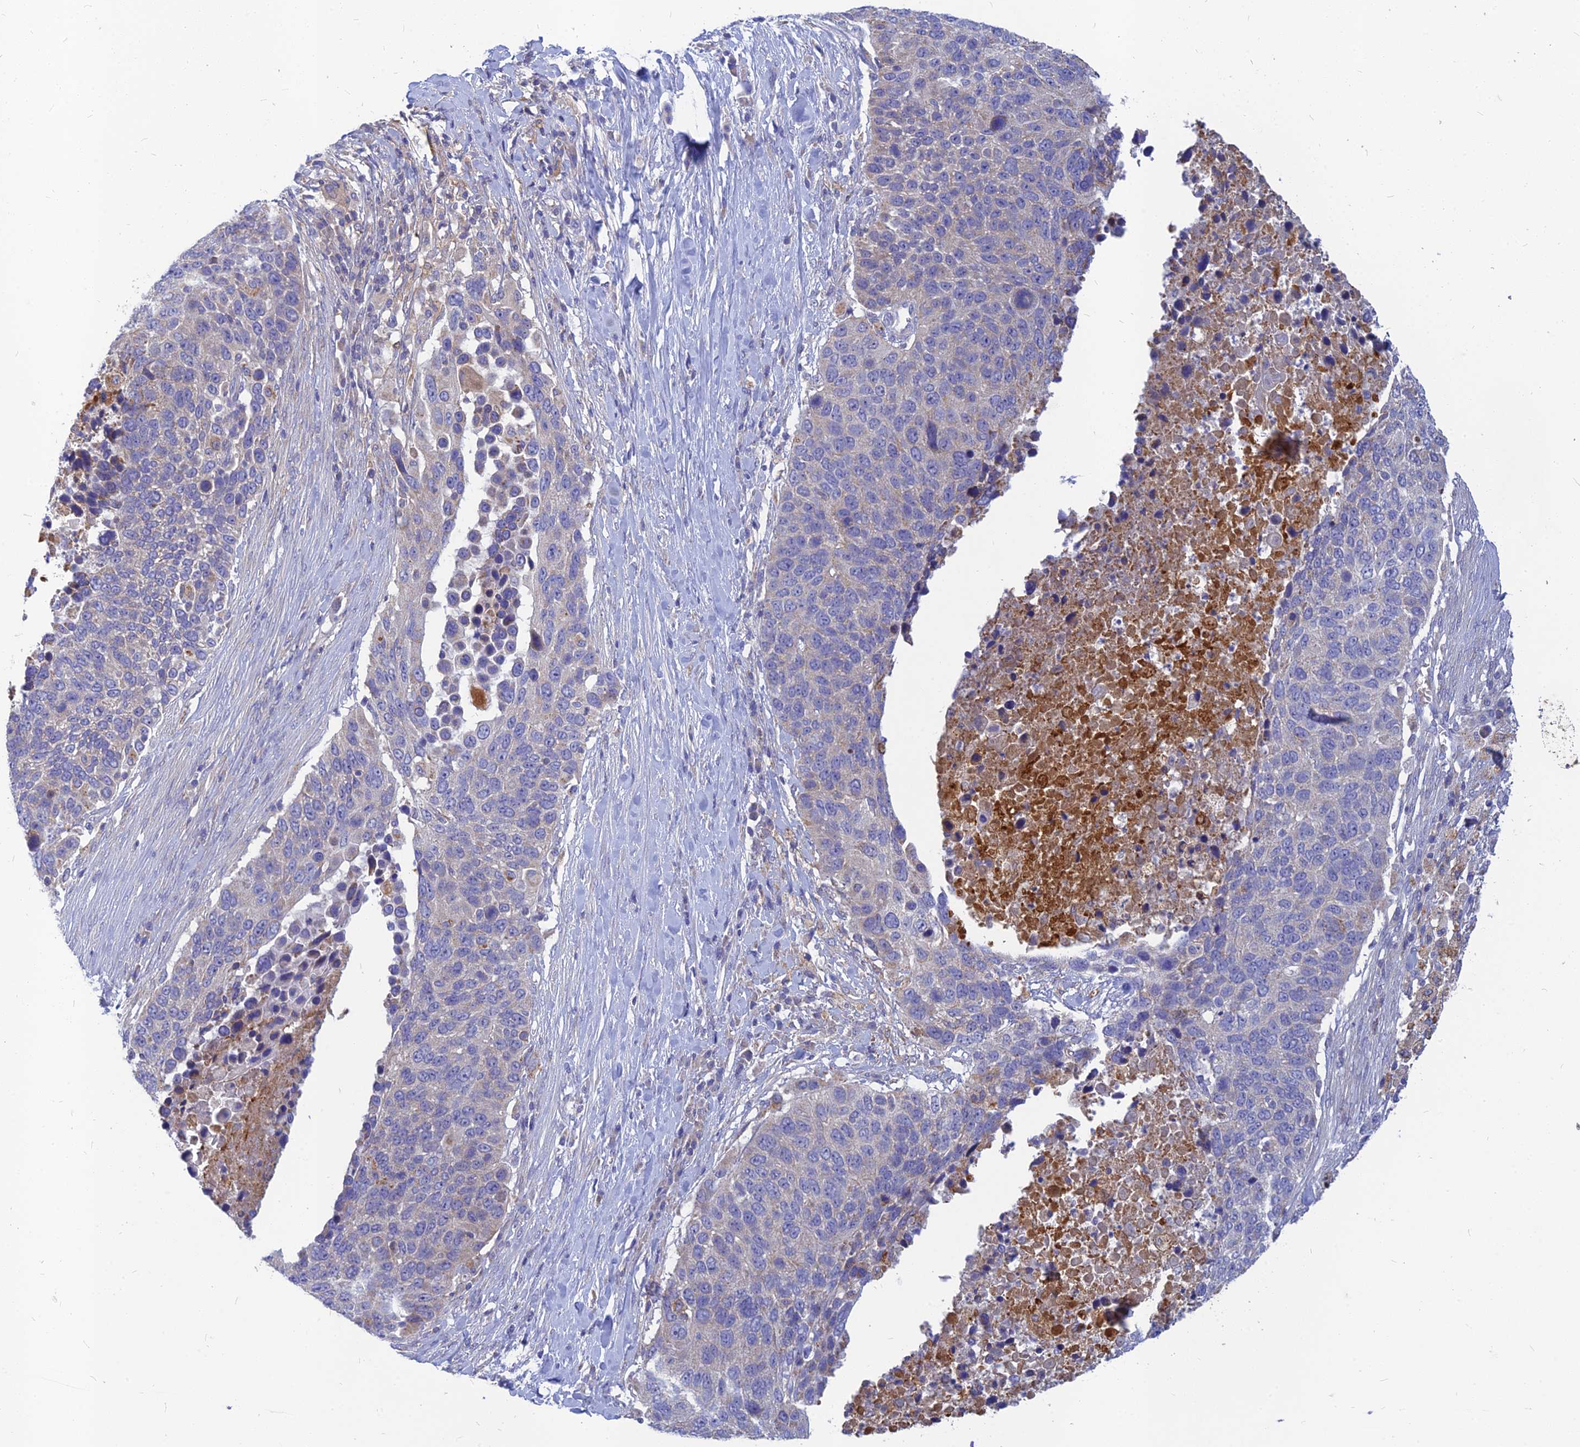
{"staining": {"intensity": "weak", "quantity": "<25%", "location": "cytoplasmic/membranous"}, "tissue": "lung cancer", "cell_type": "Tumor cells", "image_type": "cancer", "snomed": [{"axis": "morphology", "description": "Normal tissue, NOS"}, {"axis": "morphology", "description": "Squamous cell carcinoma, NOS"}, {"axis": "topography", "description": "Lymph node"}, {"axis": "topography", "description": "Lung"}], "caption": "Human squamous cell carcinoma (lung) stained for a protein using immunohistochemistry shows no expression in tumor cells.", "gene": "CACNA1B", "patient": {"sex": "male", "age": 66}}